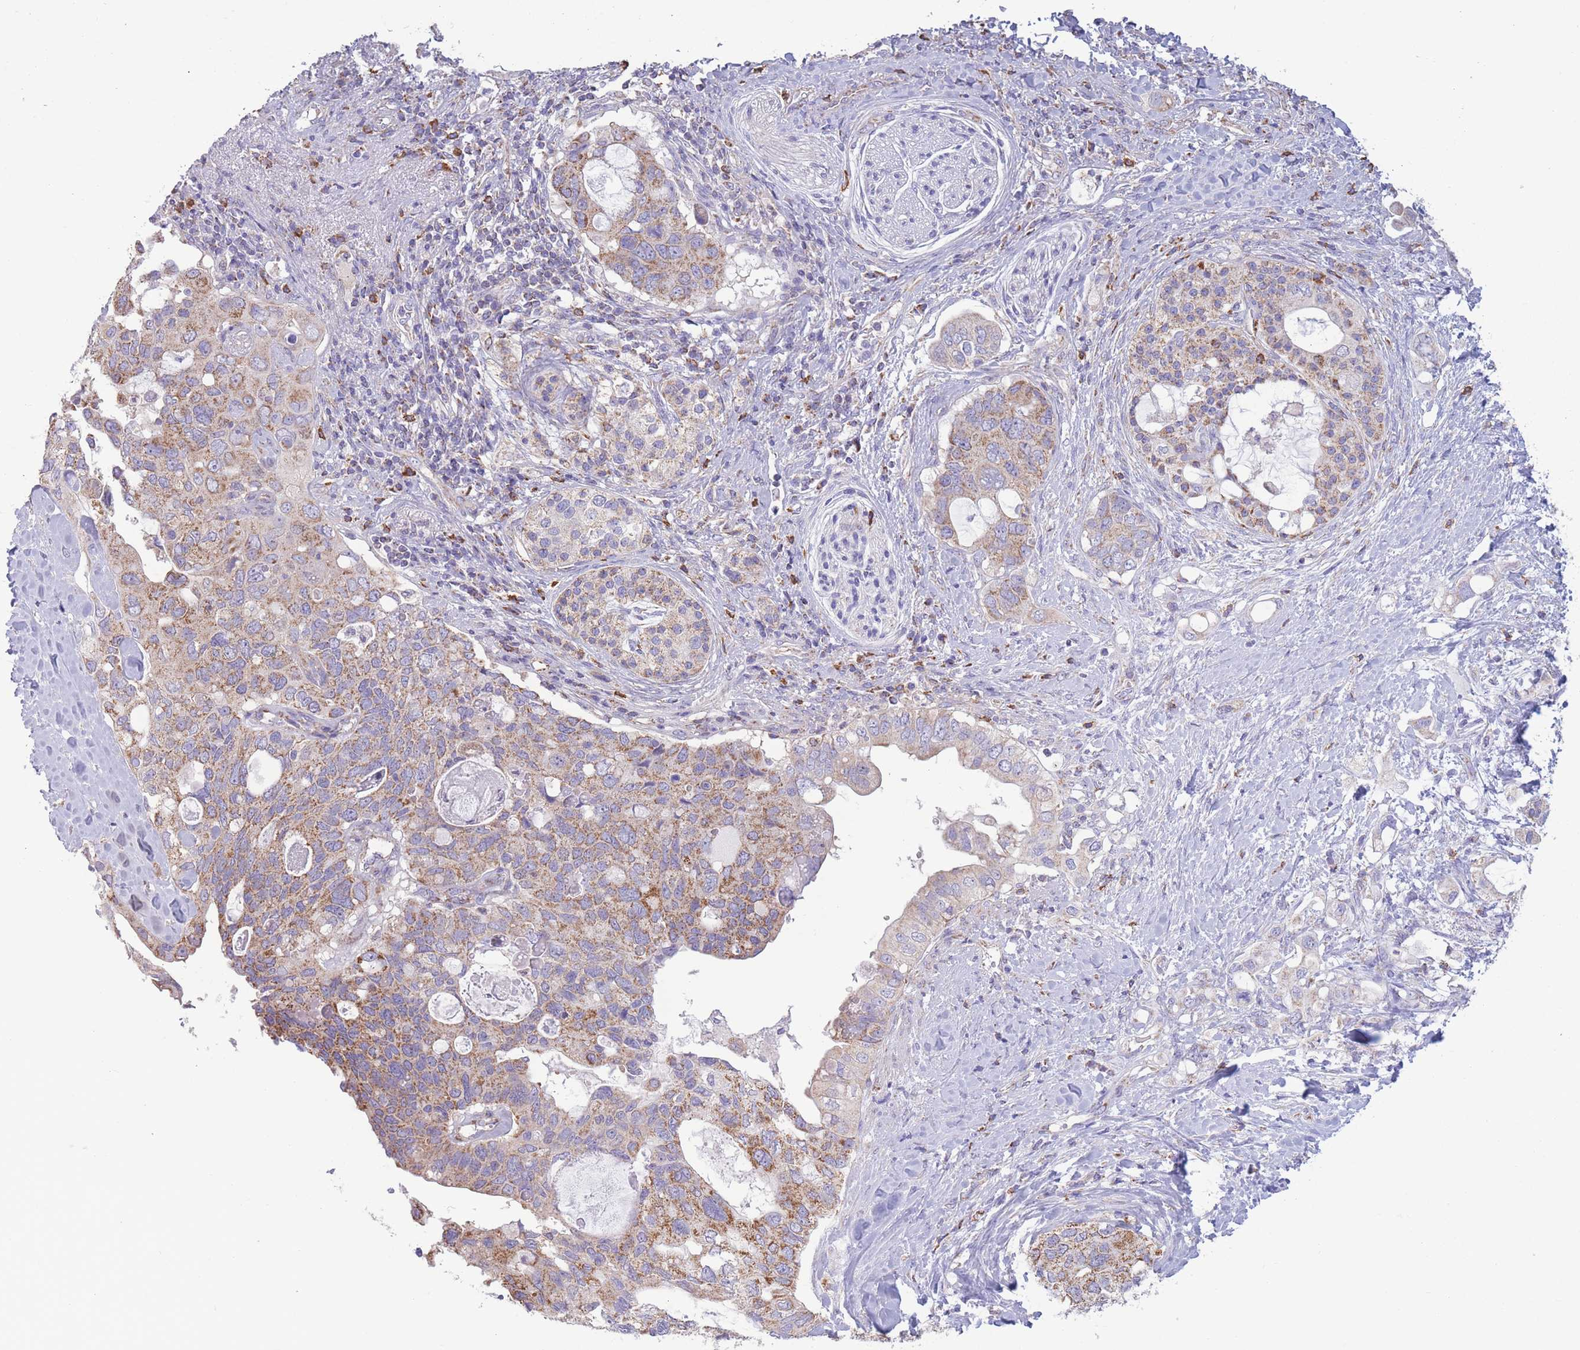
{"staining": {"intensity": "moderate", "quantity": "25%-75%", "location": "cytoplasmic/membranous"}, "tissue": "pancreatic cancer", "cell_type": "Tumor cells", "image_type": "cancer", "snomed": [{"axis": "morphology", "description": "Adenocarcinoma, NOS"}, {"axis": "topography", "description": "Pancreas"}], "caption": "Immunohistochemical staining of human pancreatic adenocarcinoma reveals medium levels of moderate cytoplasmic/membranous staining in approximately 25%-75% of tumor cells.", "gene": "PDHA1", "patient": {"sex": "female", "age": 56}}